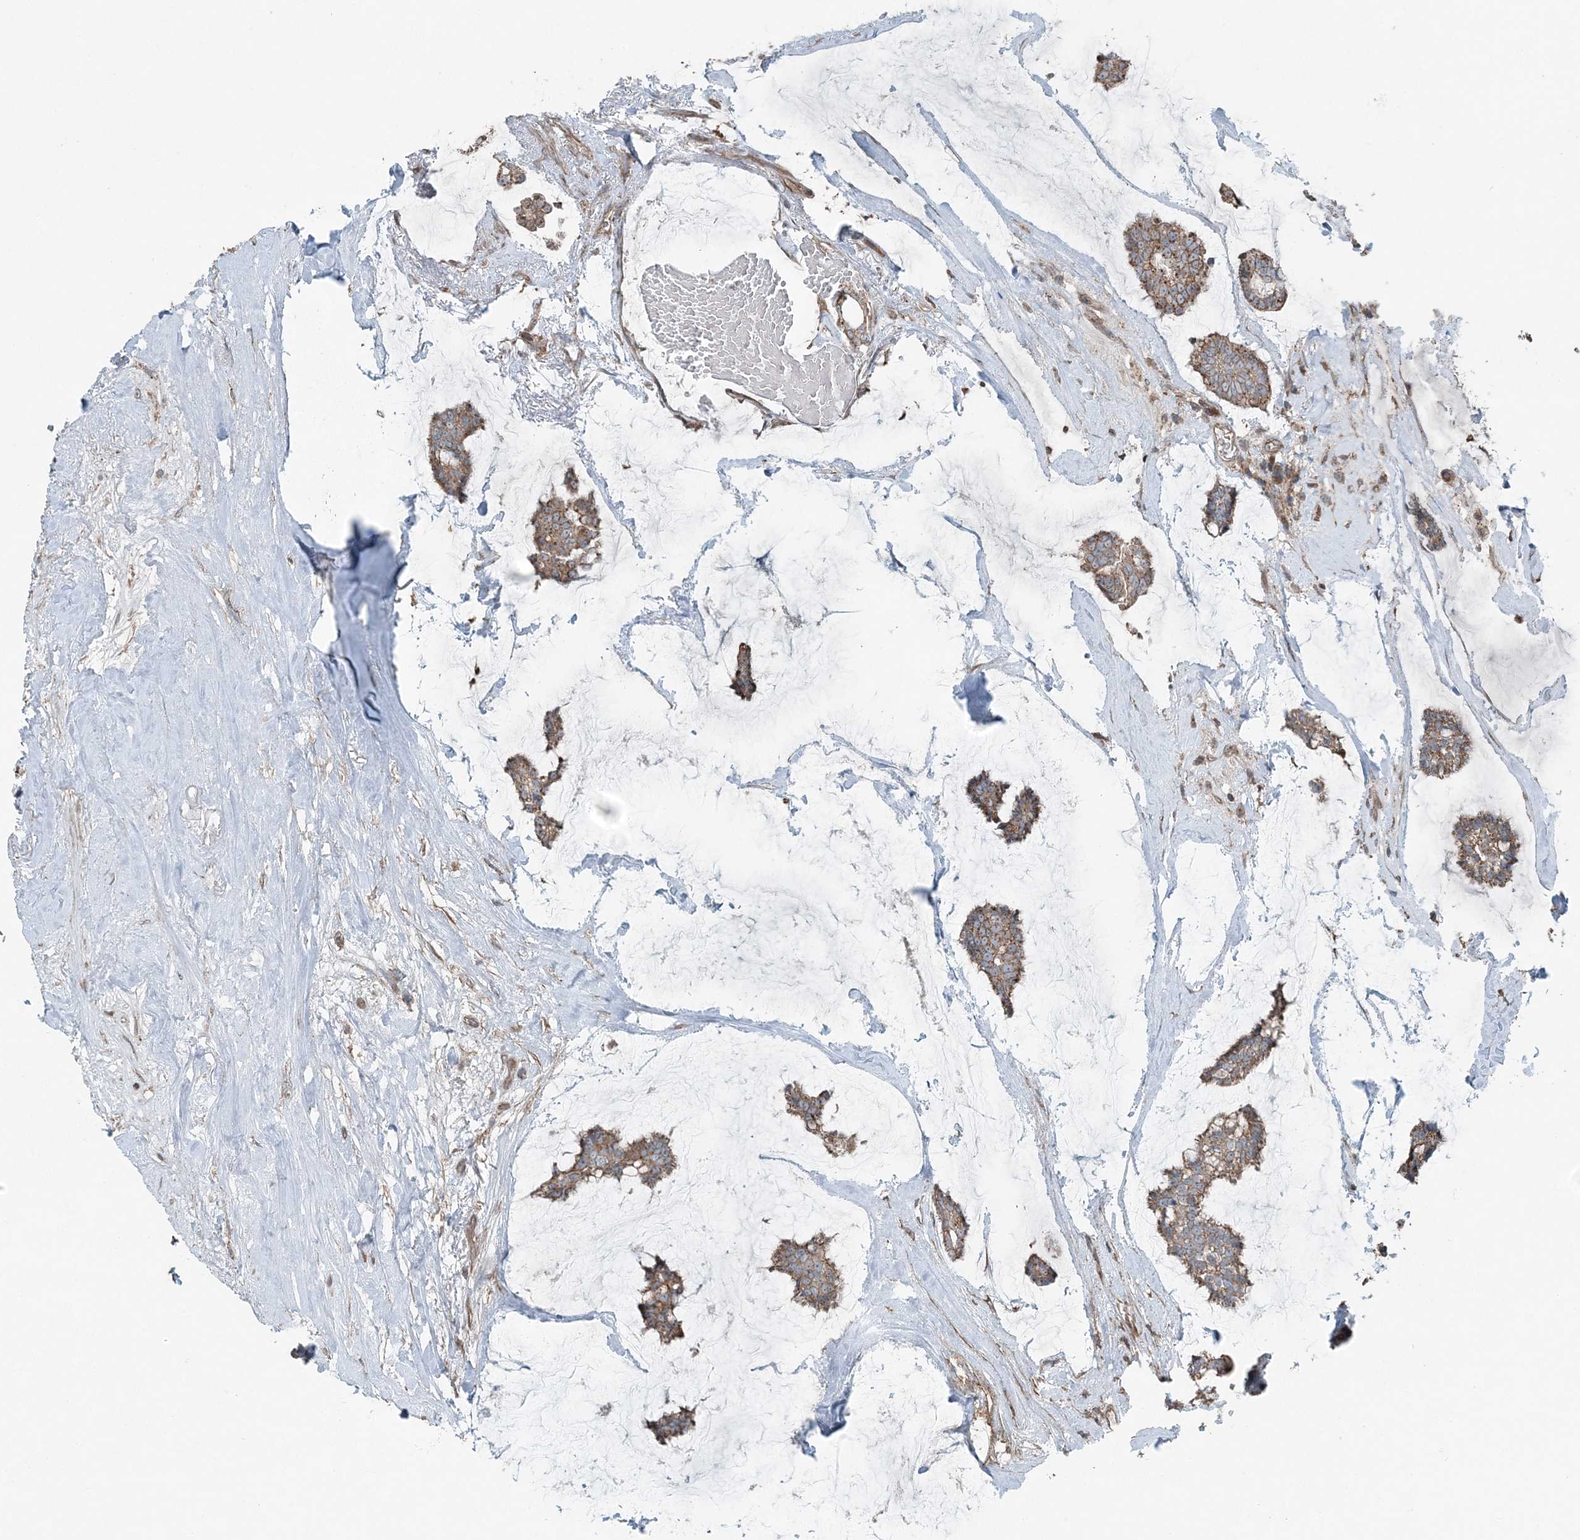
{"staining": {"intensity": "moderate", "quantity": ">75%", "location": "cytoplasmic/membranous"}, "tissue": "breast cancer", "cell_type": "Tumor cells", "image_type": "cancer", "snomed": [{"axis": "morphology", "description": "Duct carcinoma"}, {"axis": "topography", "description": "Breast"}], "caption": "DAB immunohistochemical staining of human breast cancer (invasive ductal carcinoma) demonstrates moderate cytoplasmic/membranous protein expression in about >75% of tumor cells.", "gene": "KY", "patient": {"sex": "female", "age": 93}}